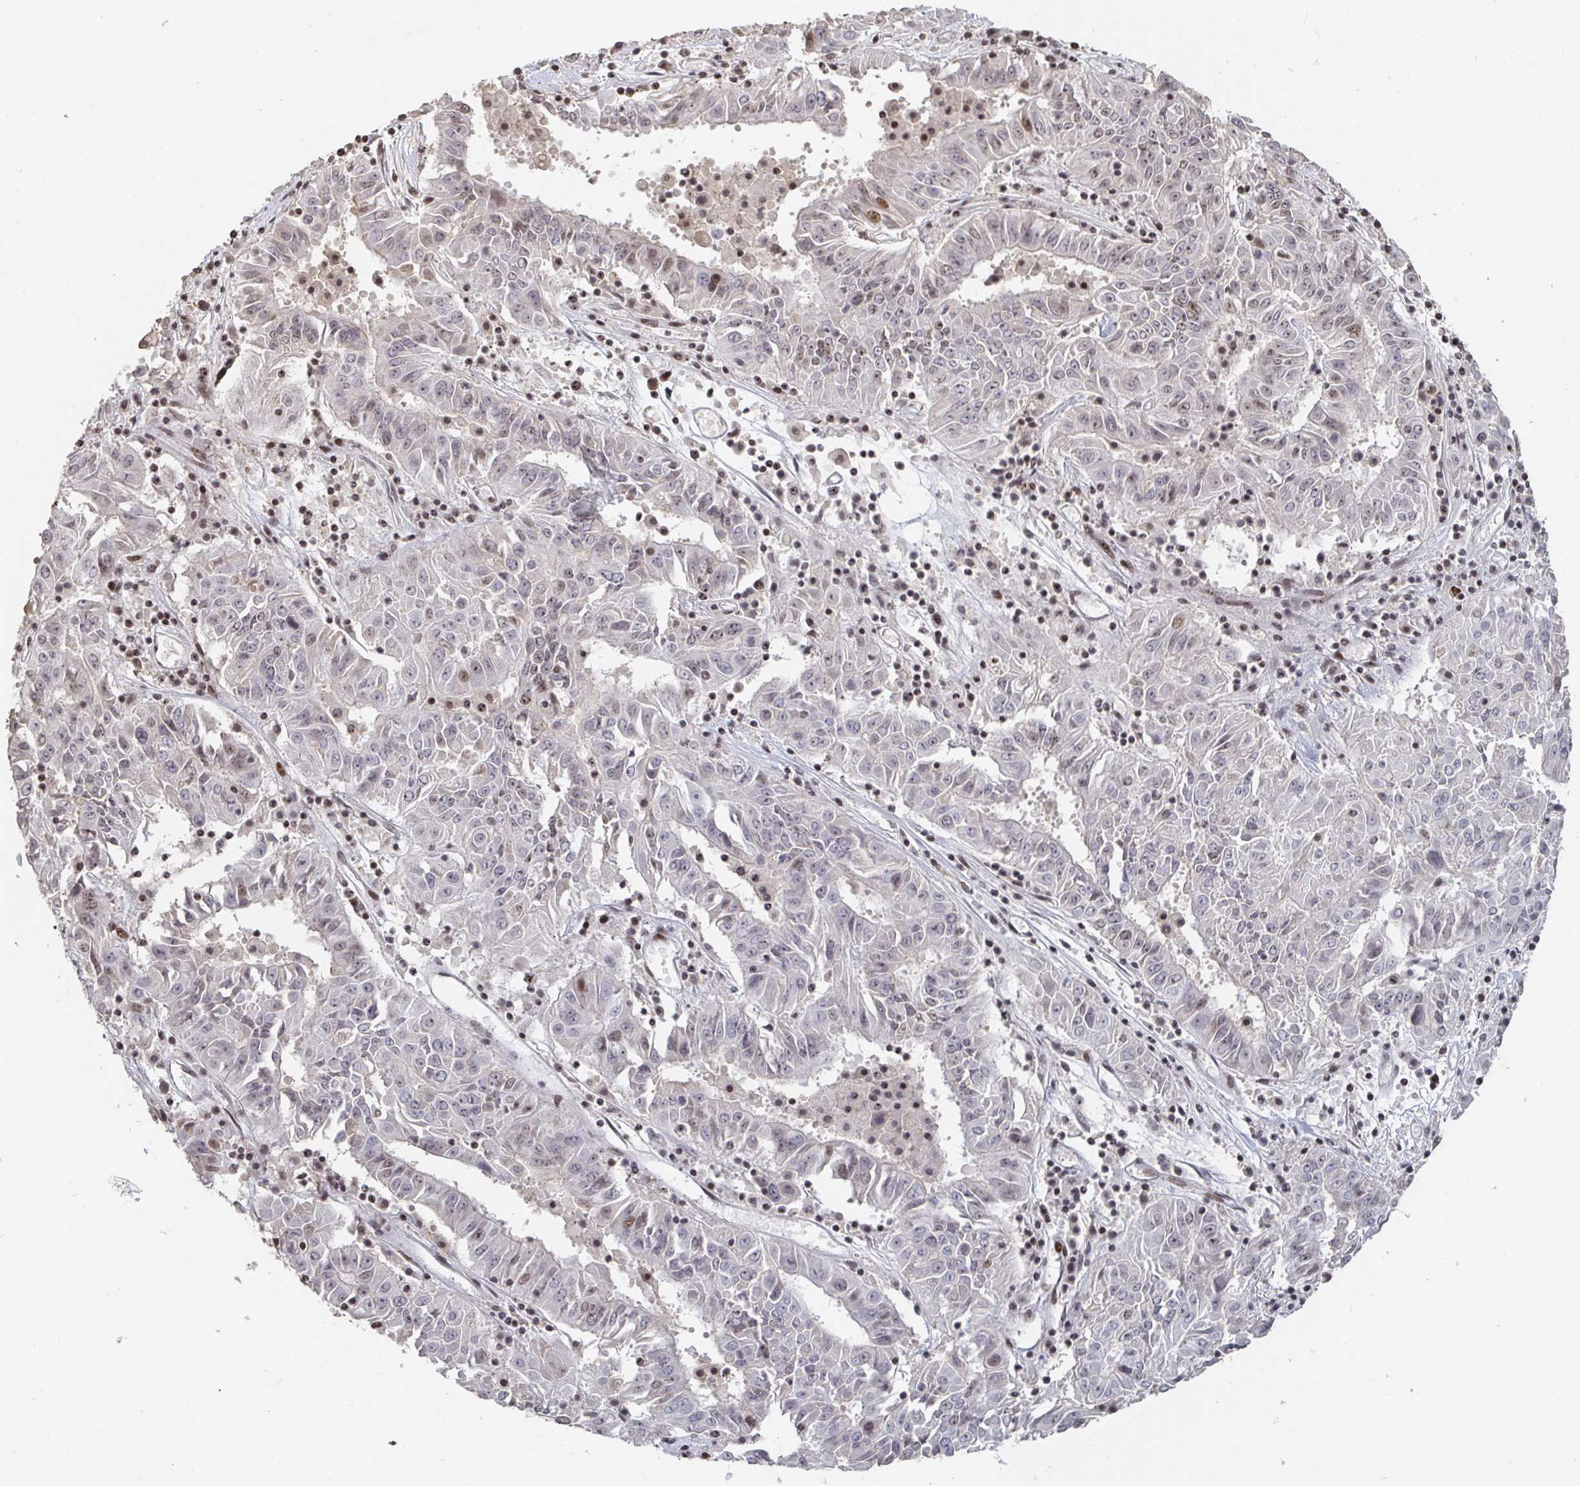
{"staining": {"intensity": "moderate", "quantity": "<25%", "location": "nuclear"}, "tissue": "pancreatic cancer", "cell_type": "Tumor cells", "image_type": "cancer", "snomed": [{"axis": "morphology", "description": "Adenocarcinoma, NOS"}, {"axis": "topography", "description": "Pancreas"}], "caption": "Moderate nuclear protein staining is present in about <25% of tumor cells in adenocarcinoma (pancreatic).", "gene": "ZDHHC12", "patient": {"sex": "male", "age": 63}}